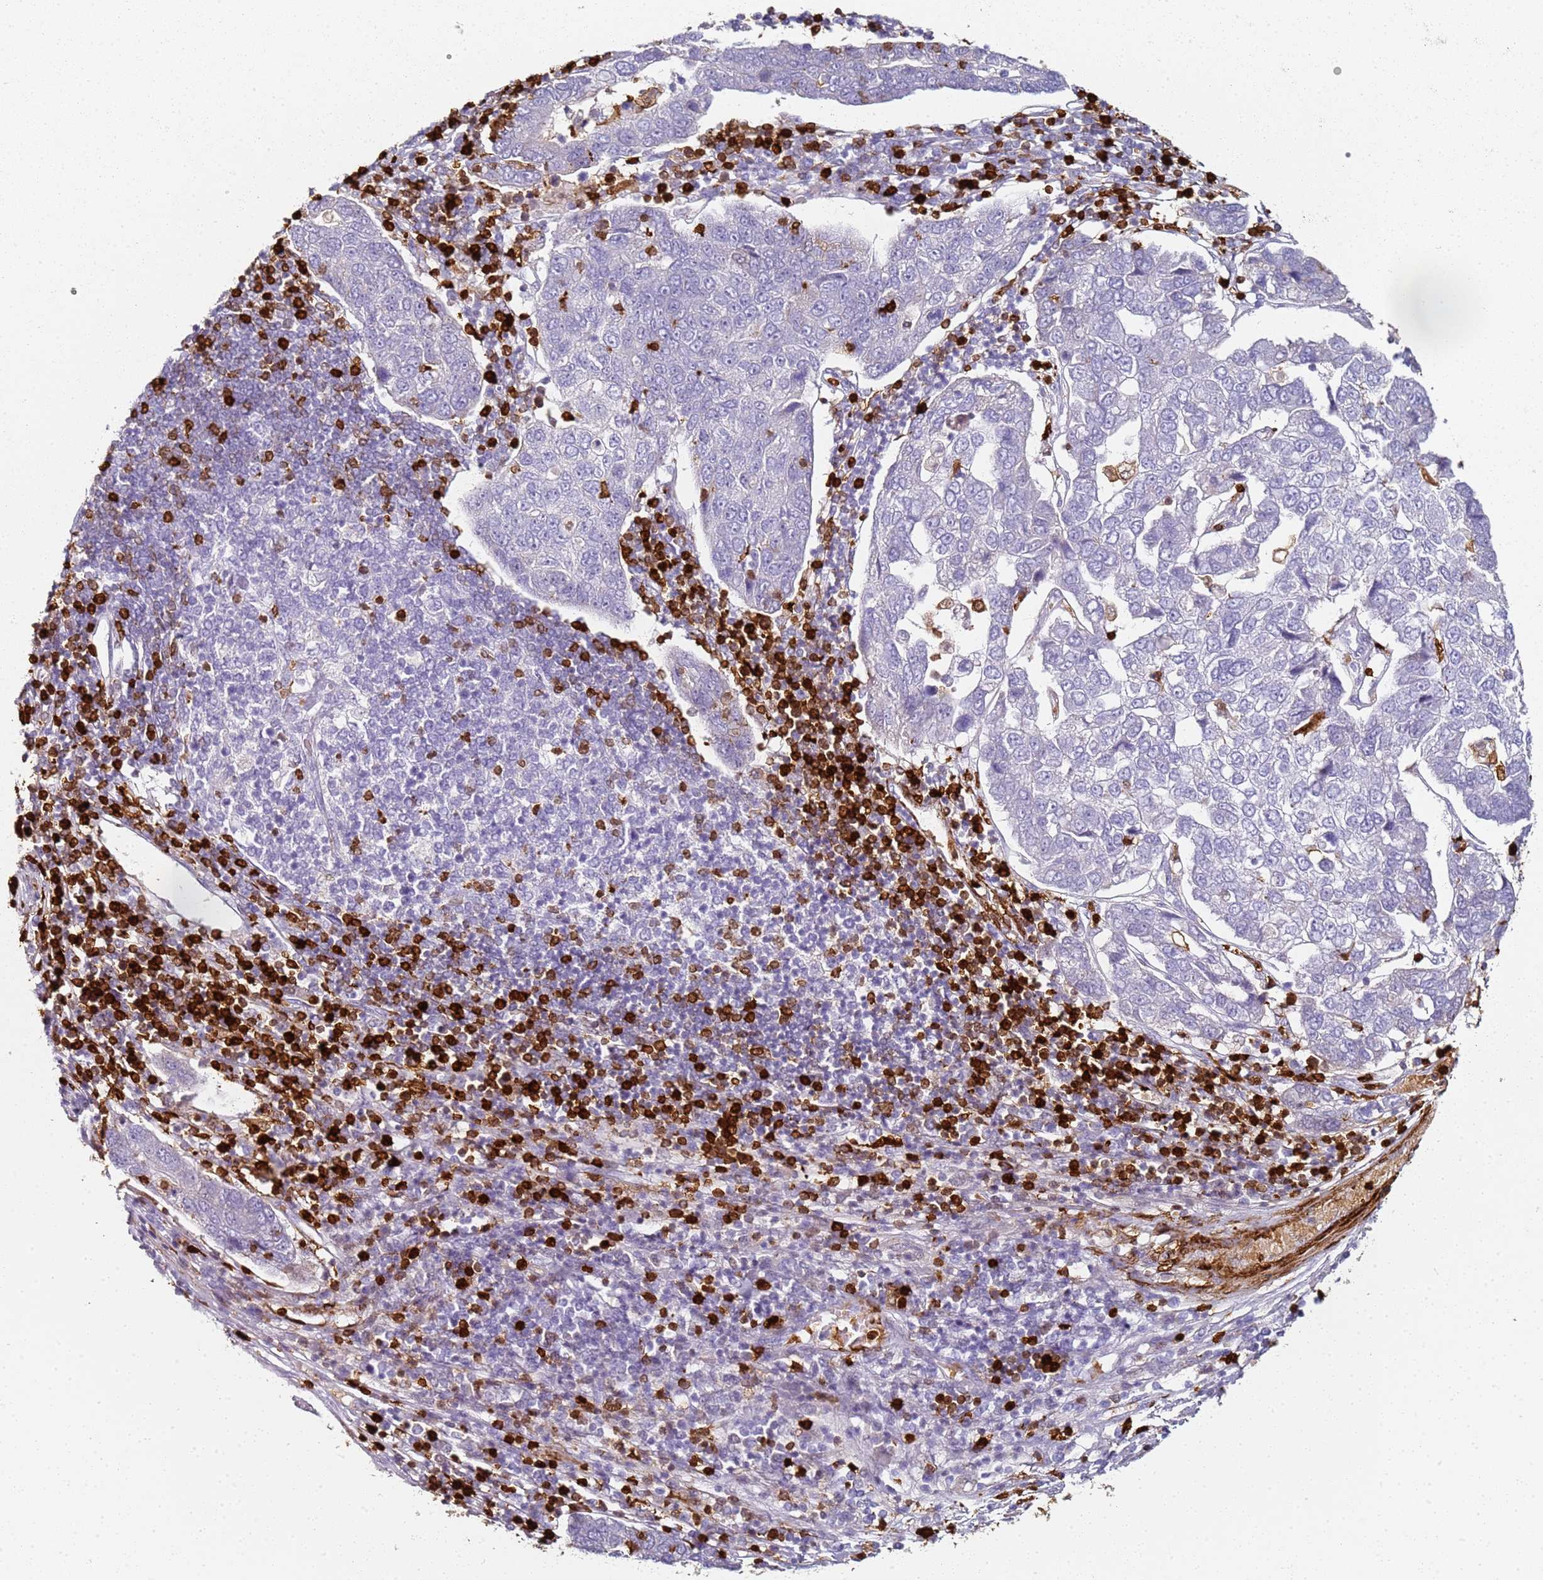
{"staining": {"intensity": "negative", "quantity": "none", "location": "none"}, "tissue": "pancreatic cancer", "cell_type": "Tumor cells", "image_type": "cancer", "snomed": [{"axis": "morphology", "description": "Adenocarcinoma, NOS"}, {"axis": "topography", "description": "Pancreas"}], "caption": "Tumor cells are negative for brown protein staining in pancreatic cancer (adenocarcinoma). Brightfield microscopy of immunohistochemistry (IHC) stained with DAB (brown) and hematoxylin (blue), captured at high magnification.", "gene": "S100A4", "patient": {"sex": "female", "age": 61}}